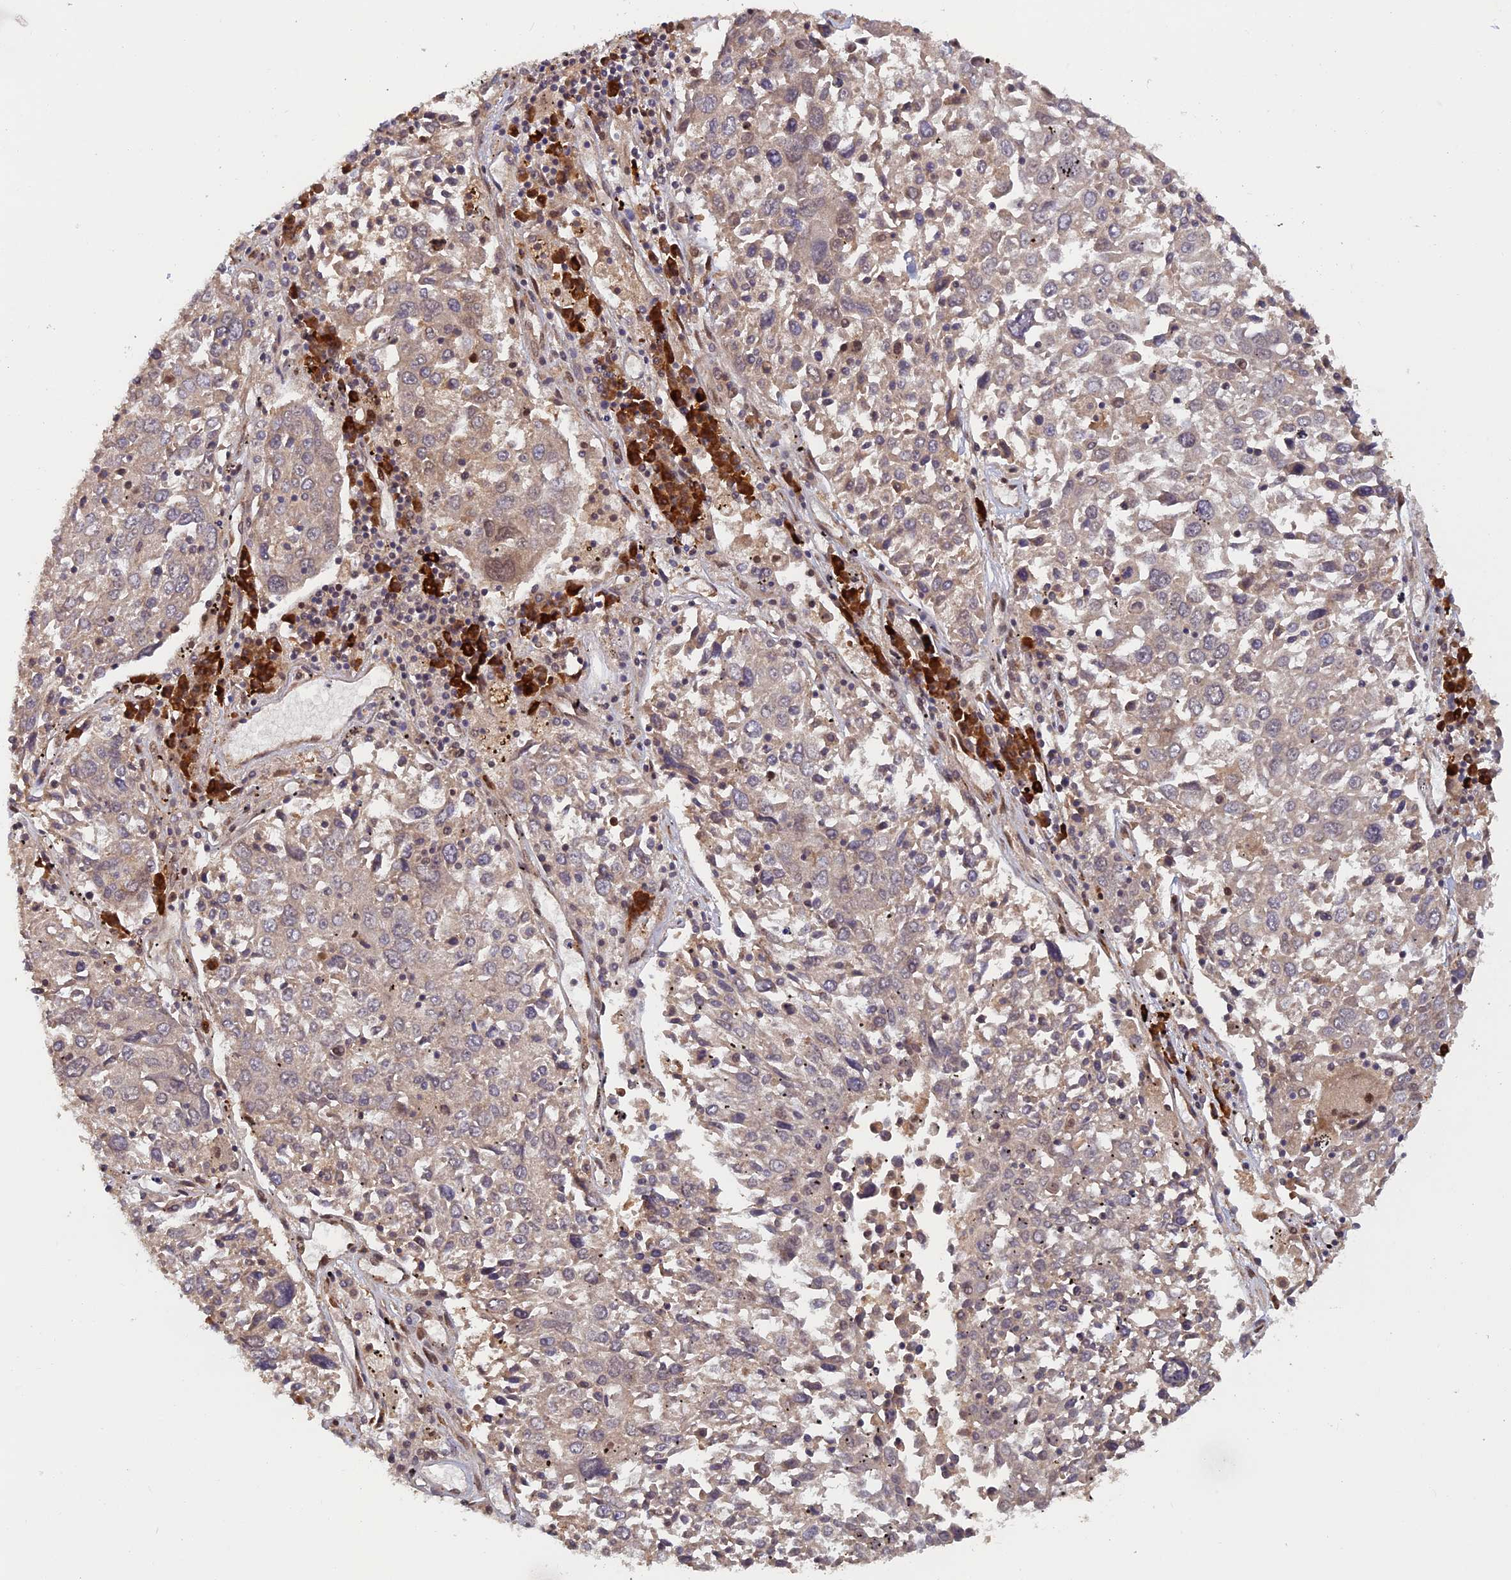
{"staining": {"intensity": "weak", "quantity": "<25%", "location": "cytoplasmic/membranous"}, "tissue": "lung cancer", "cell_type": "Tumor cells", "image_type": "cancer", "snomed": [{"axis": "morphology", "description": "Squamous cell carcinoma, NOS"}, {"axis": "topography", "description": "Lung"}], "caption": "An image of lung squamous cell carcinoma stained for a protein exhibits no brown staining in tumor cells. (DAB (3,3'-diaminobenzidine) immunohistochemistry with hematoxylin counter stain).", "gene": "ZNF565", "patient": {"sex": "male", "age": 65}}